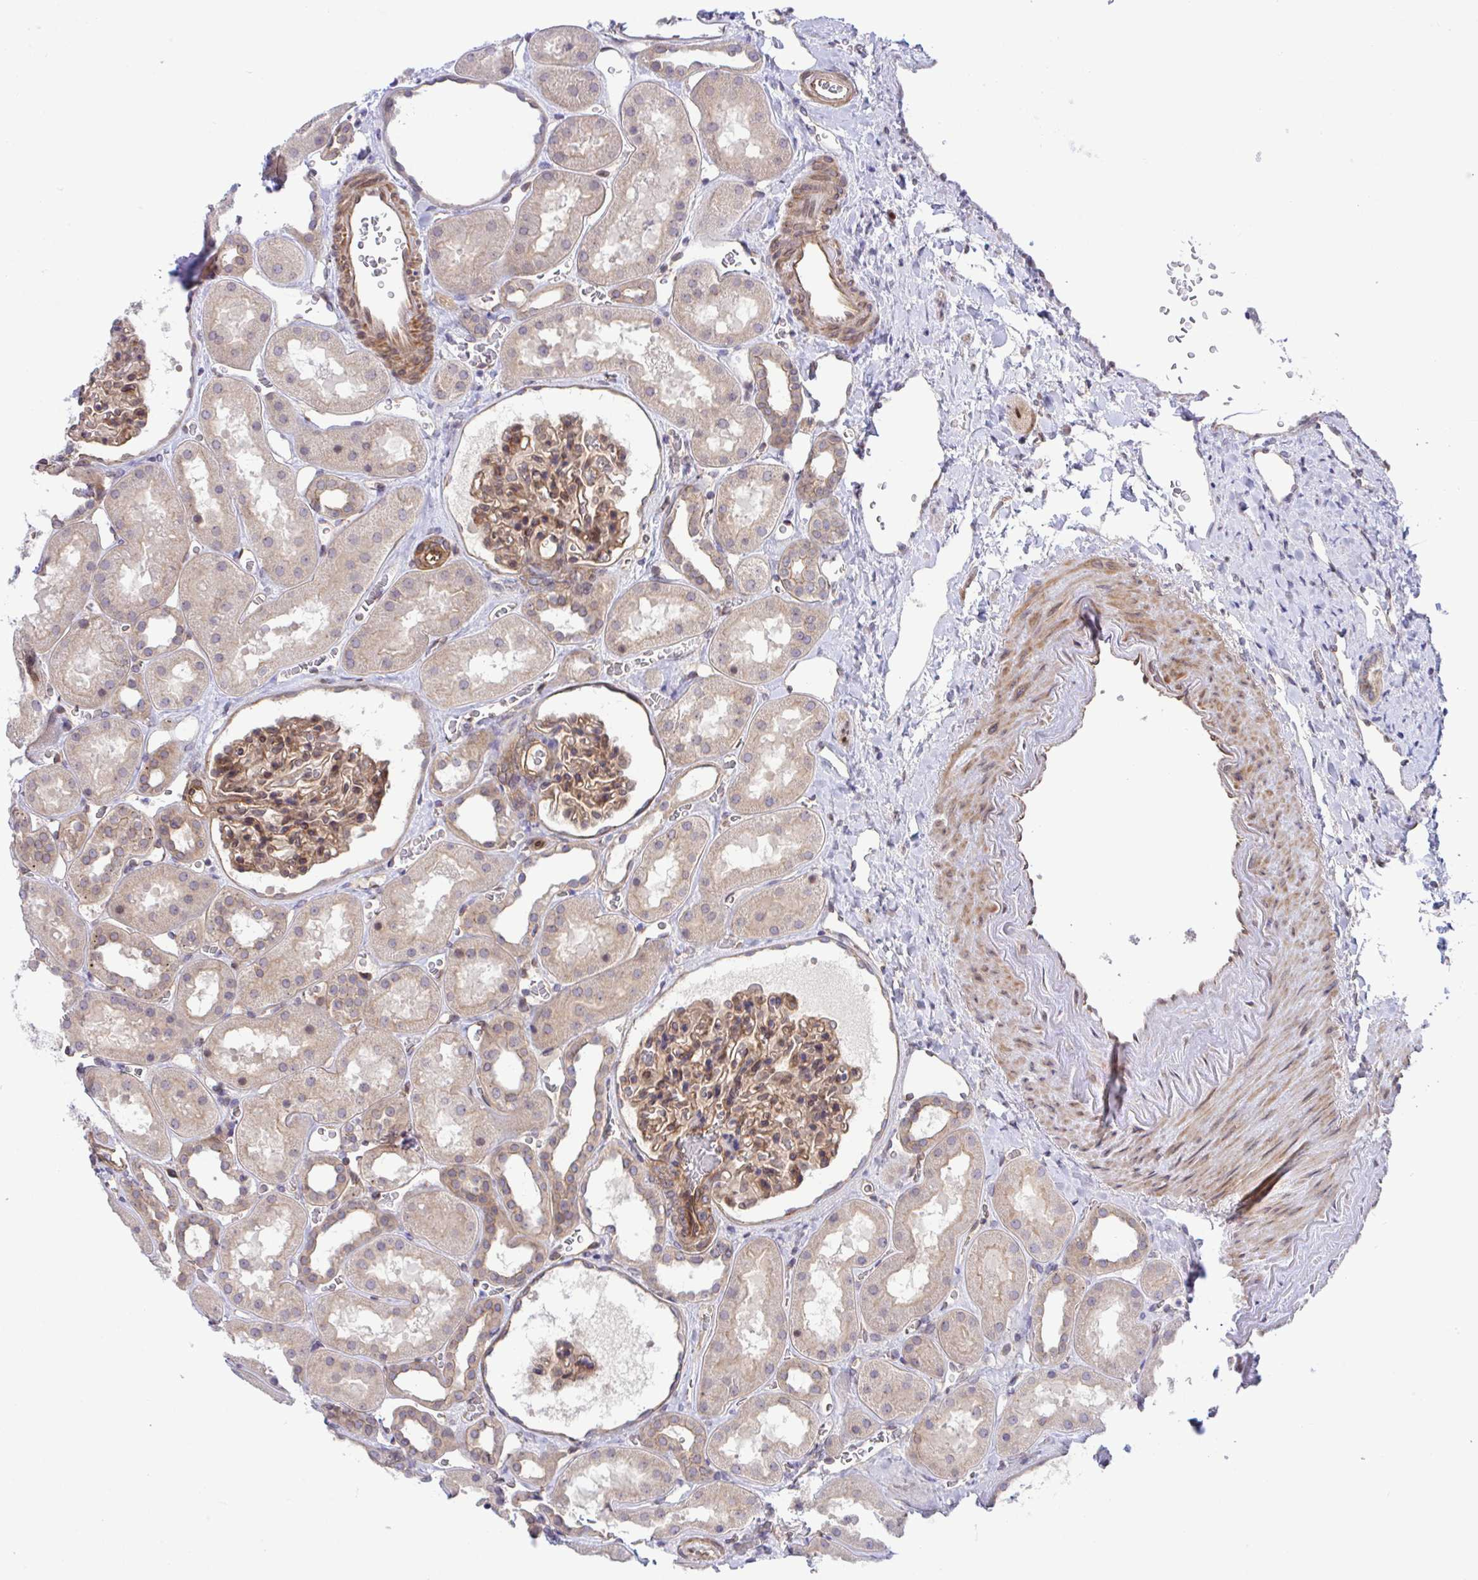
{"staining": {"intensity": "moderate", "quantity": ">75%", "location": "cytoplasmic/membranous,nuclear"}, "tissue": "kidney", "cell_type": "Cells in glomeruli", "image_type": "normal", "snomed": [{"axis": "morphology", "description": "Normal tissue, NOS"}, {"axis": "topography", "description": "Kidney"}], "caption": "An immunohistochemistry histopathology image of benign tissue is shown. Protein staining in brown labels moderate cytoplasmic/membranous,nuclear positivity in kidney within cells in glomeruli. (IHC, brightfield microscopy, high magnification).", "gene": "ZBED3", "patient": {"sex": "female", "age": 41}}